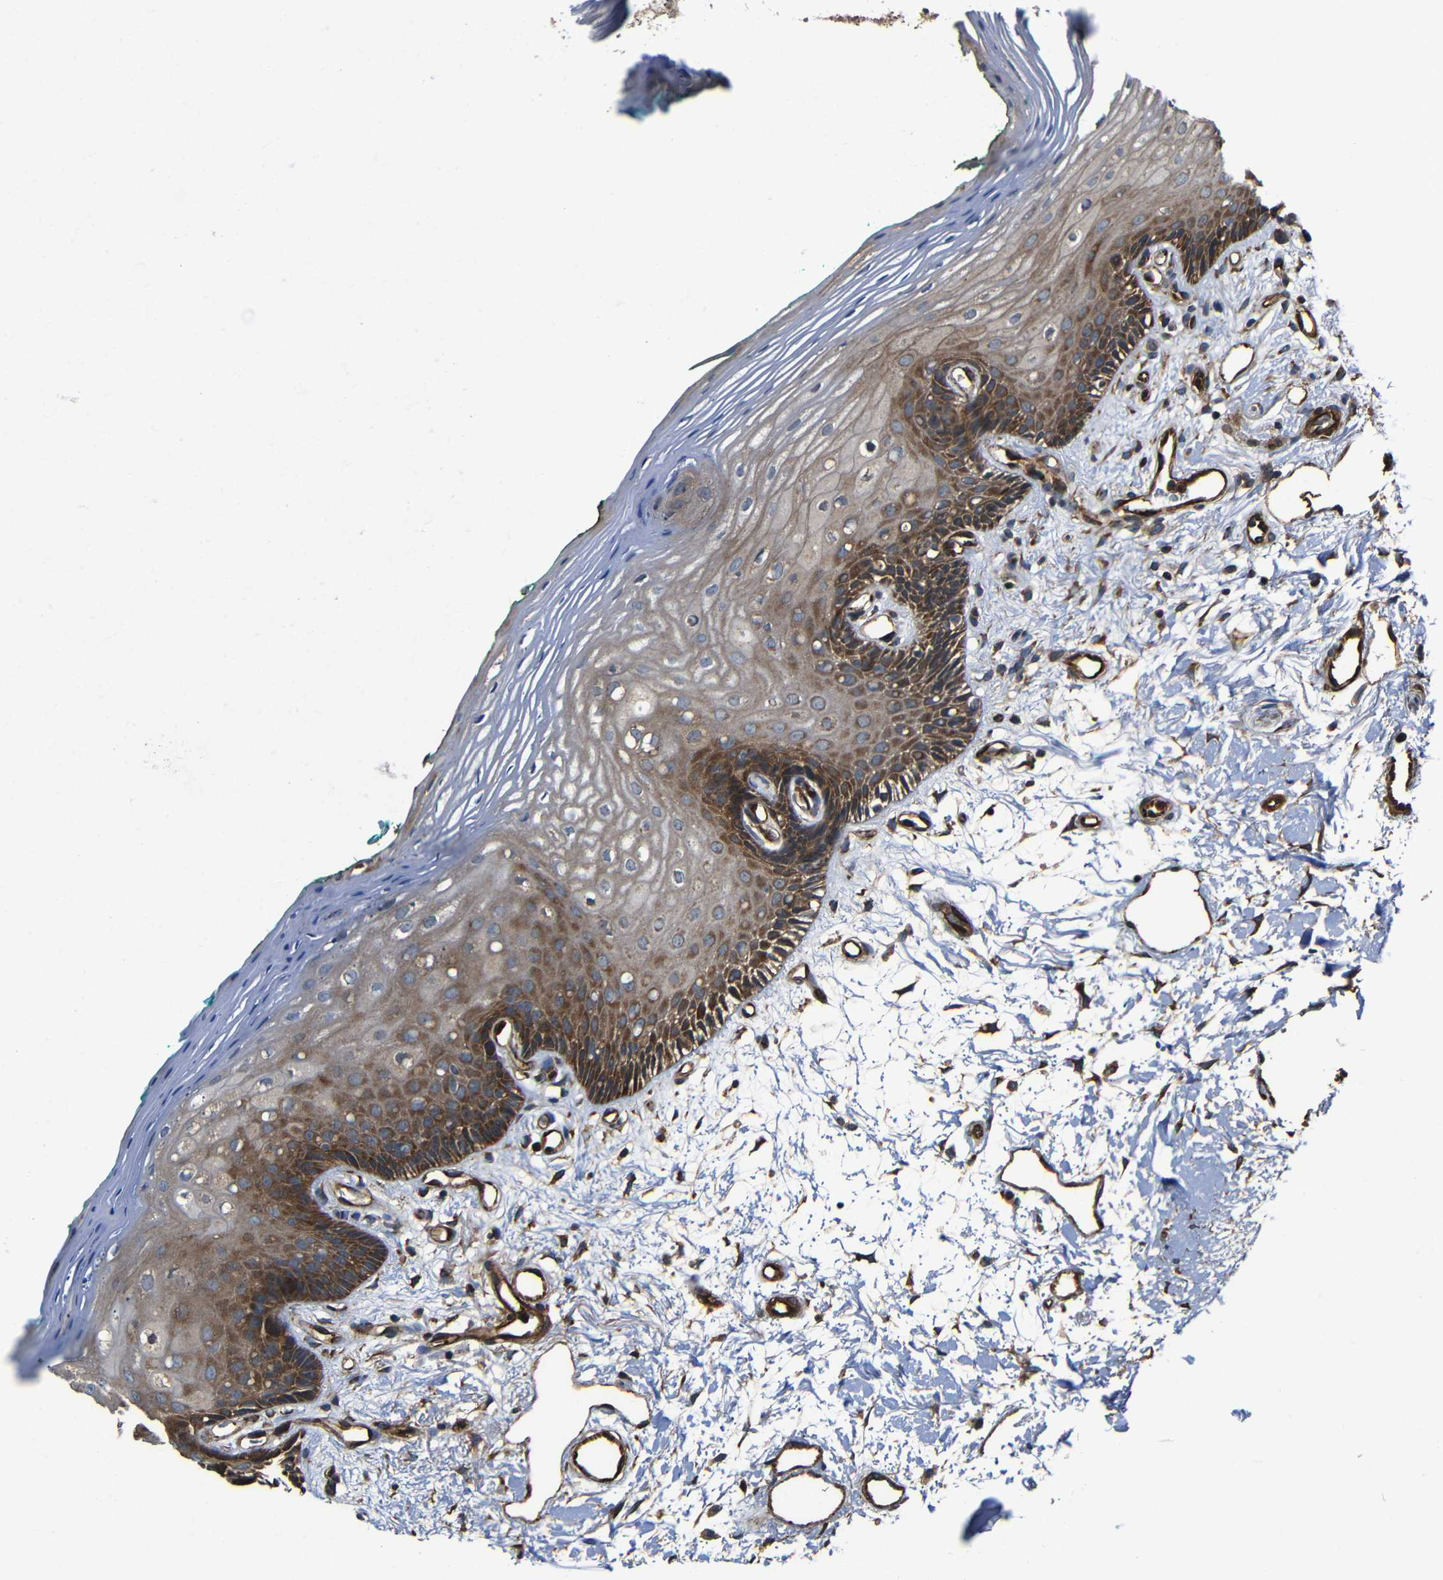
{"staining": {"intensity": "moderate", "quantity": "25%-75%", "location": "cytoplasmic/membranous"}, "tissue": "oral mucosa", "cell_type": "Squamous epithelial cells", "image_type": "normal", "snomed": [{"axis": "morphology", "description": "Normal tissue, NOS"}, {"axis": "topography", "description": "Skeletal muscle"}, {"axis": "topography", "description": "Oral tissue"}, {"axis": "topography", "description": "Peripheral nerve tissue"}], "caption": "IHC (DAB (3,3'-diaminobenzidine)) staining of unremarkable oral mucosa shows moderate cytoplasmic/membranous protein positivity in about 25%-75% of squamous epithelial cells. (DAB (3,3'-diaminobenzidine) = brown stain, brightfield microscopy at high magnification).", "gene": "PTCH1", "patient": {"sex": "female", "age": 84}}